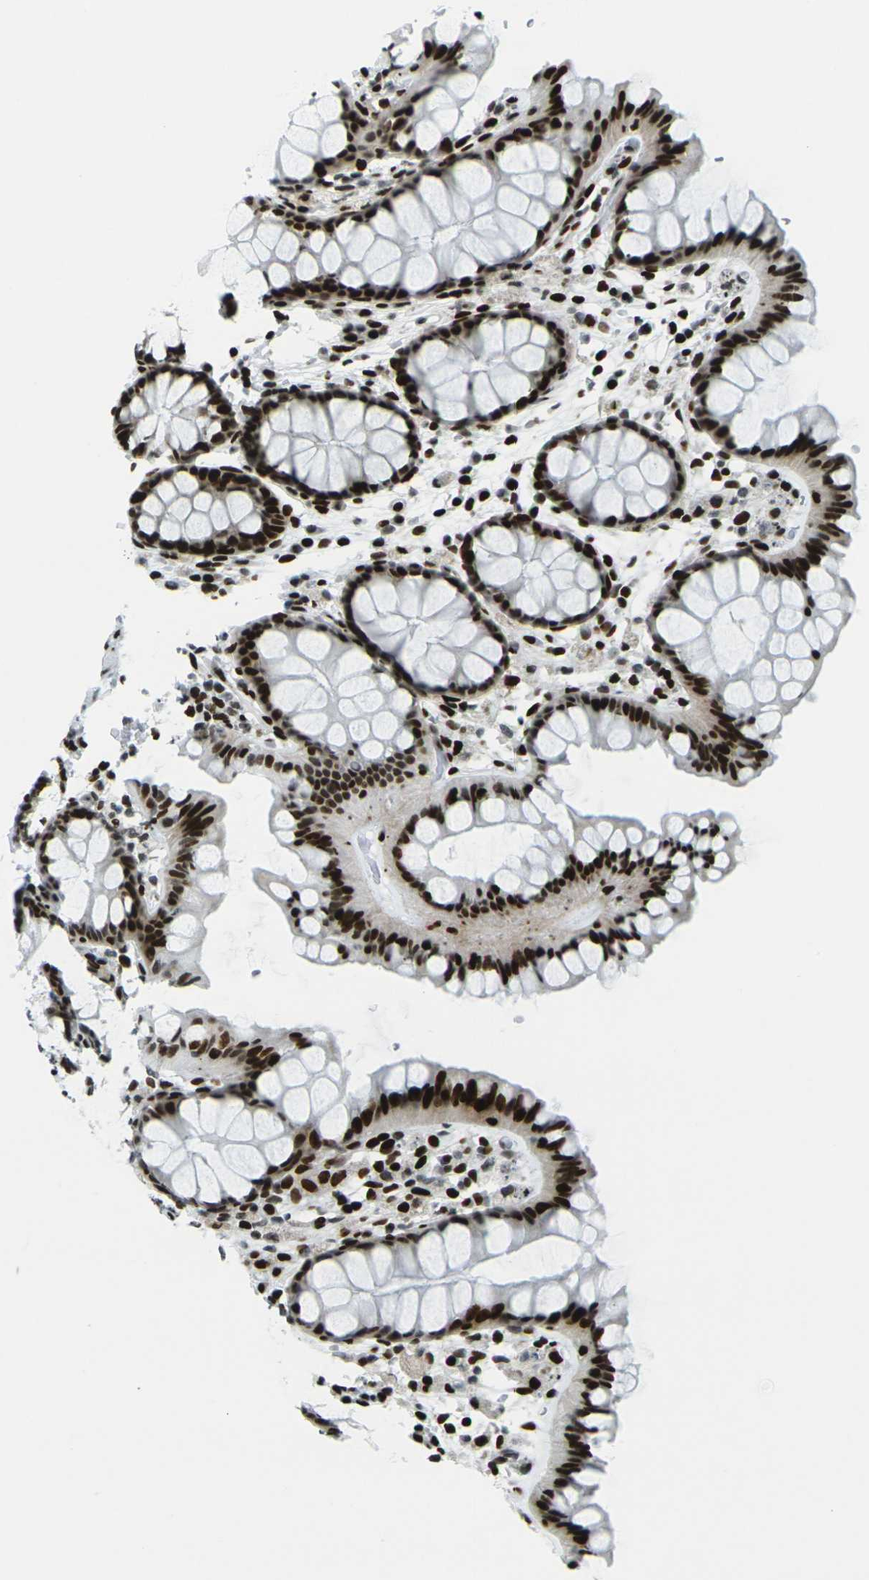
{"staining": {"intensity": "strong", "quantity": ">75%", "location": "nuclear"}, "tissue": "colon", "cell_type": "Endothelial cells", "image_type": "normal", "snomed": [{"axis": "morphology", "description": "Normal tissue, NOS"}, {"axis": "topography", "description": "Colon"}], "caption": "Protein expression analysis of unremarkable colon demonstrates strong nuclear staining in about >75% of endothelial cells. The staining was performed using DAB (3,3'-diaminobenzidine) to visualize the protein expression in brown, while the nuclei were stained in blue with hematoxylin (Magnification: 20x).", "gene": "H3", "patient": {"sex": "female", "age": 55}}